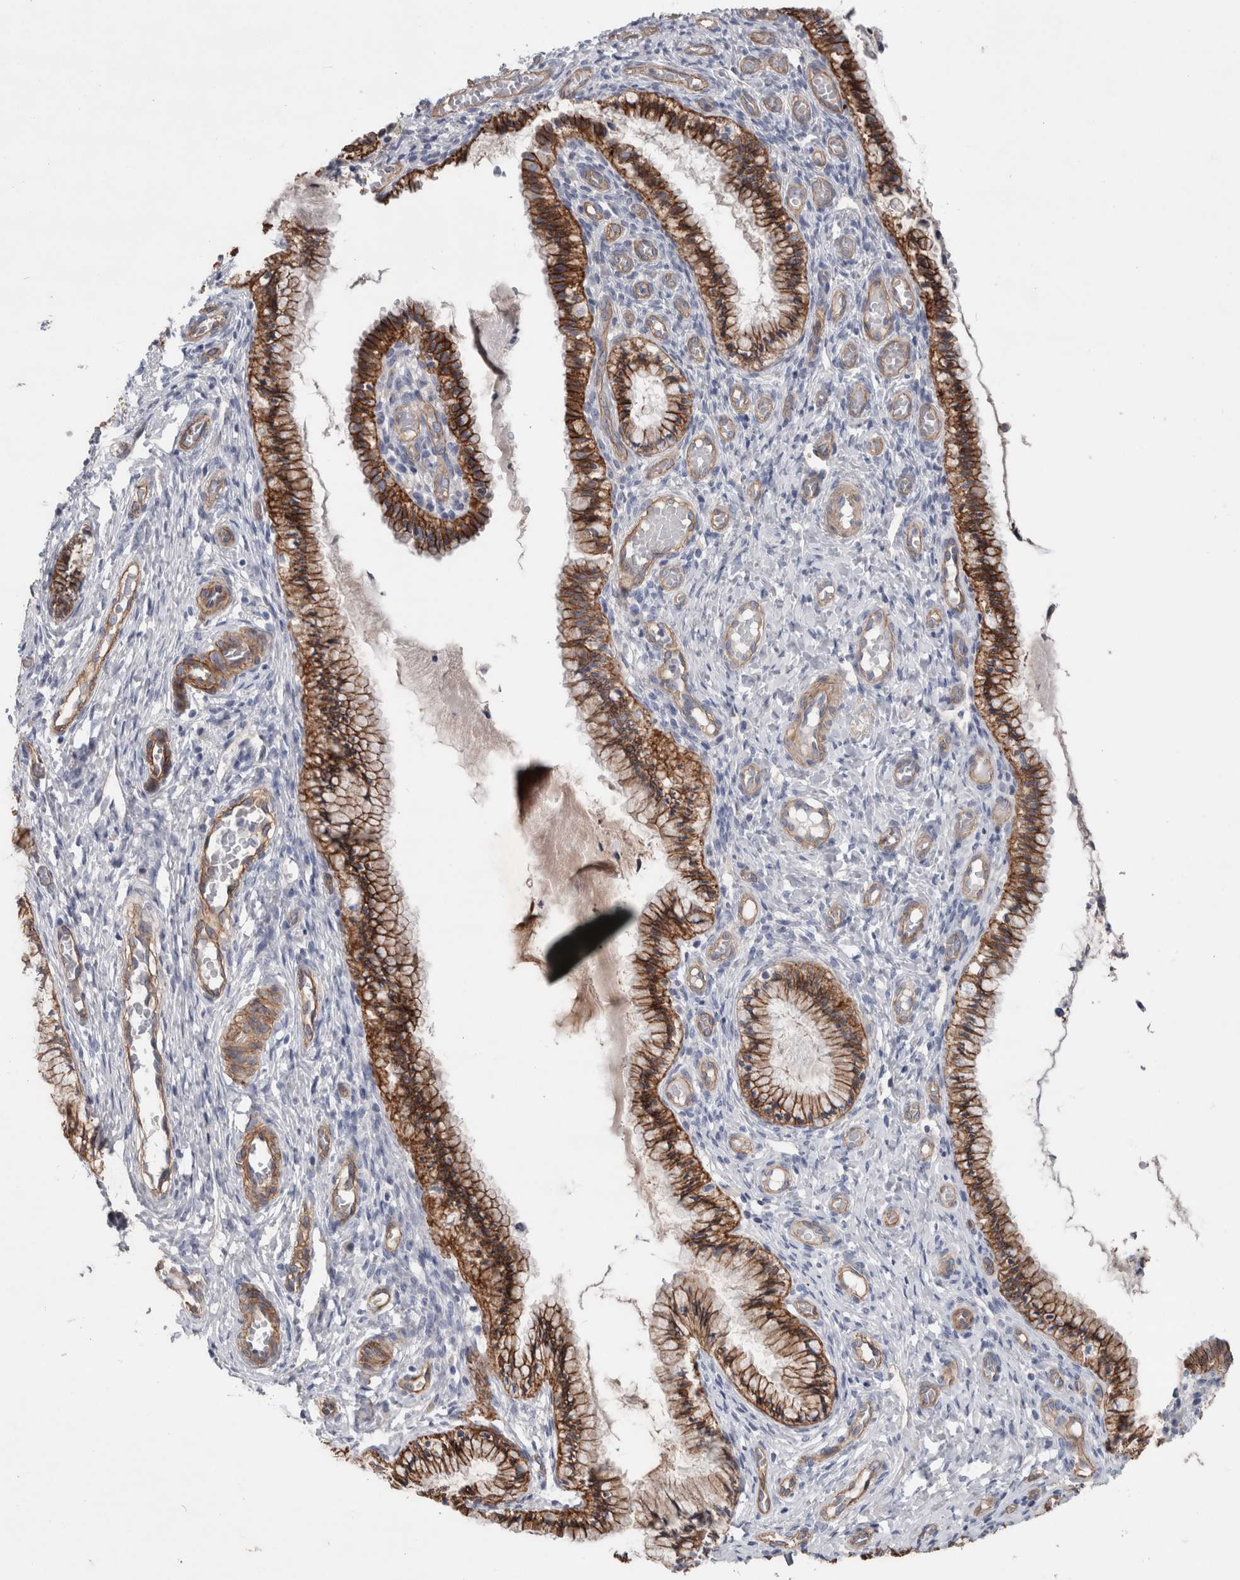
{"staining": {"intensity": "strong", "quantity": "25%-75%", "location": "cytoplasmic/membranous"}, "tissue": "cervix", "cell_type": "Glandular cells", "image_type": "normal", "snomed": [{"axis": "morphology", "description": "Normal tissue, NOS"}, {"axis": "topography", "description": "Cervix"}], "caption": "This histopathology image demonstrates immunohistochemistry staining of normal human cervix, with high strong cytoplasmic/membranous positivity in approximately 25%-75% of glandular cells.", "gene": "BCAM", "patient": {"sex": "female", "age": 27}}